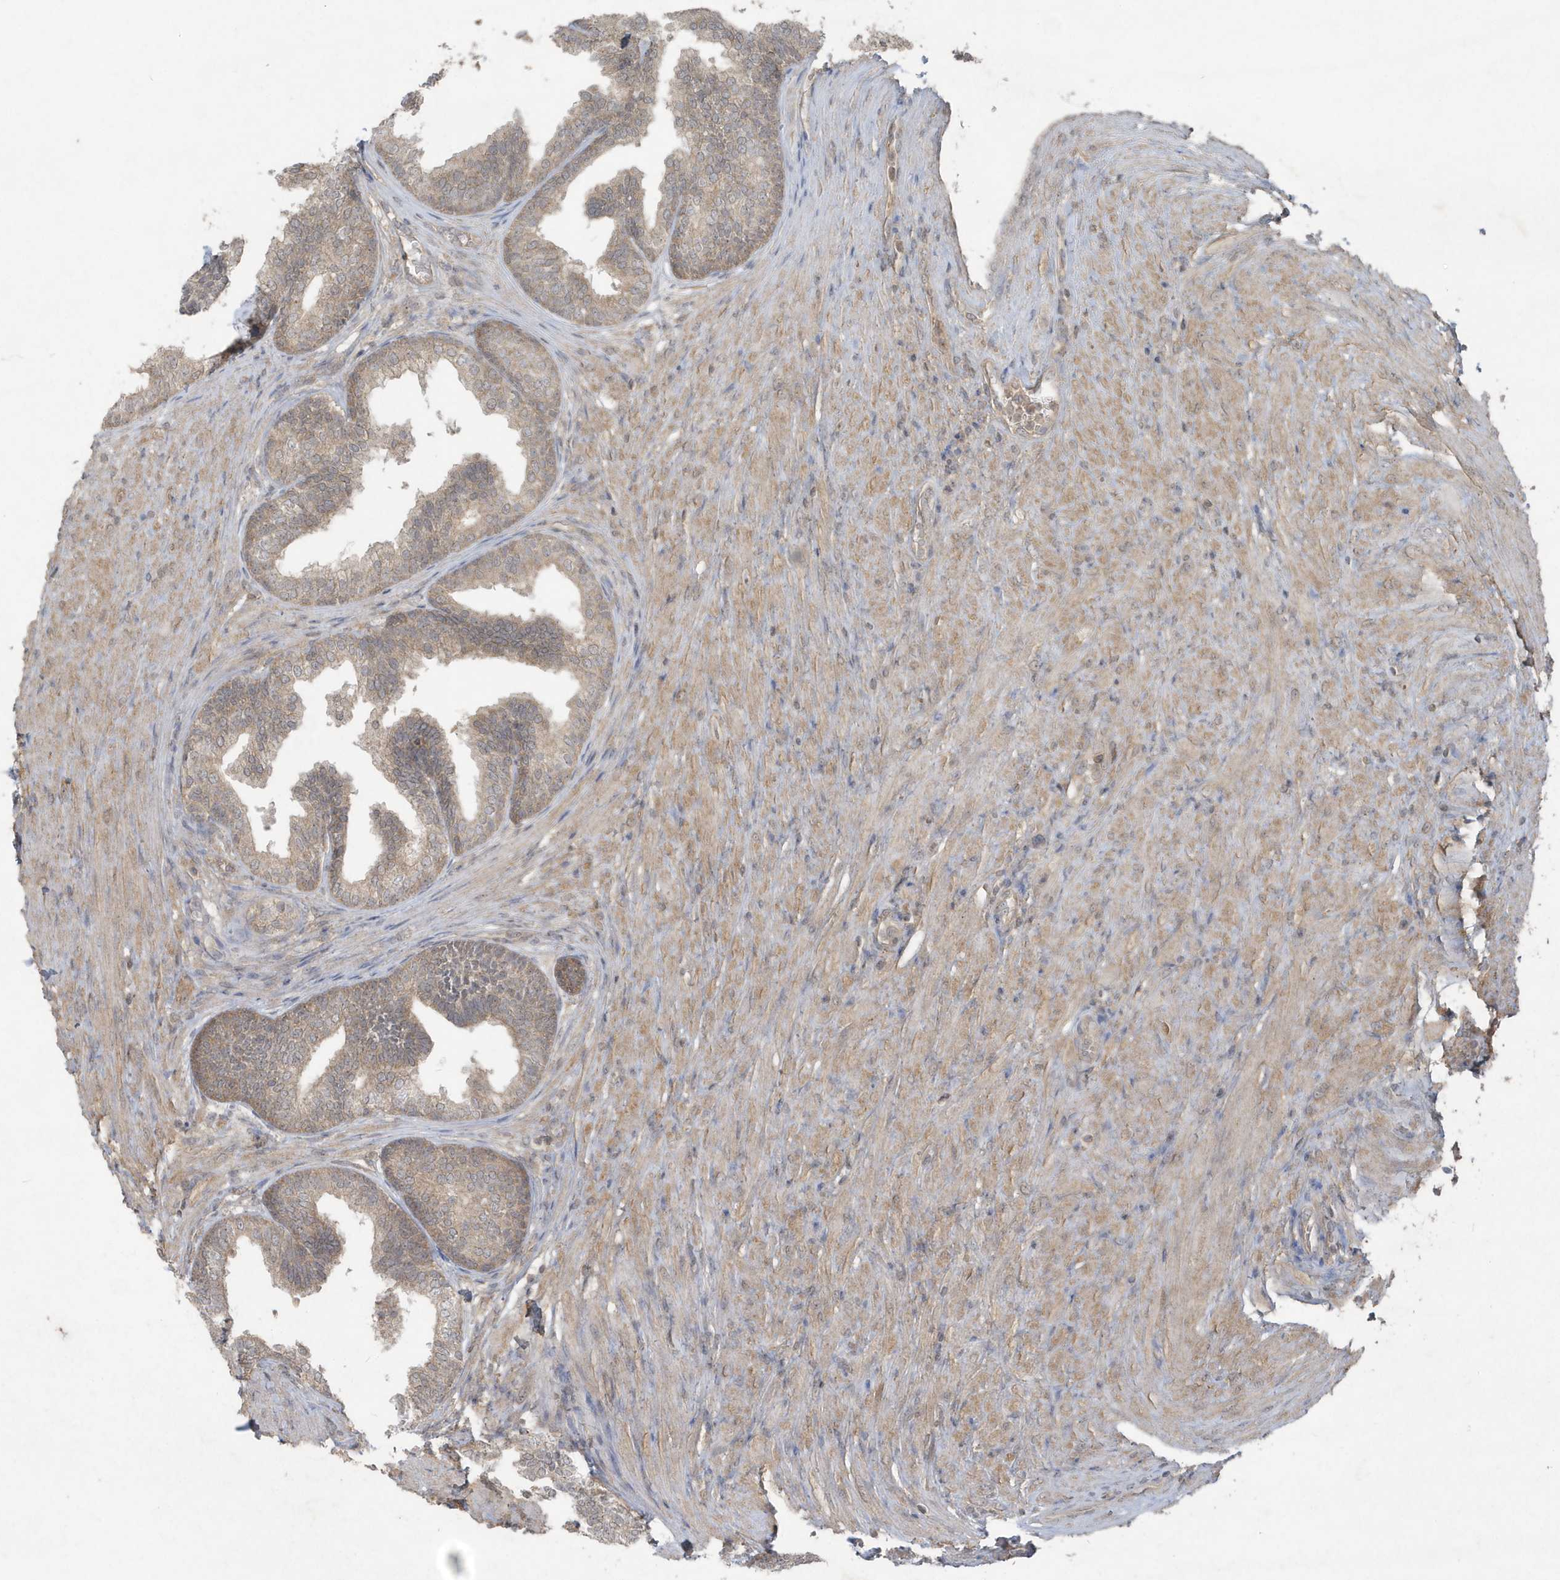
{"staining": {"intensity": "weak", "quantity": ">75%", "location": "cytoplasmic/membranous"}, "tissue": "prostate", "cell_type": "Glandular cells", "image_type": "normal", "snomed": [{"axis": "morphology", "description": "Normal tissue, NOS"}, {"axis": "topography", "description": "Prostate"}], "caption": "Glandular cells reveal low levels of weak cytoplasmic/membranous expression in about >75% of cells in unremarkable prostate.", "gene": "C1RL", "patient": {"sex": "male", "age": 76}}